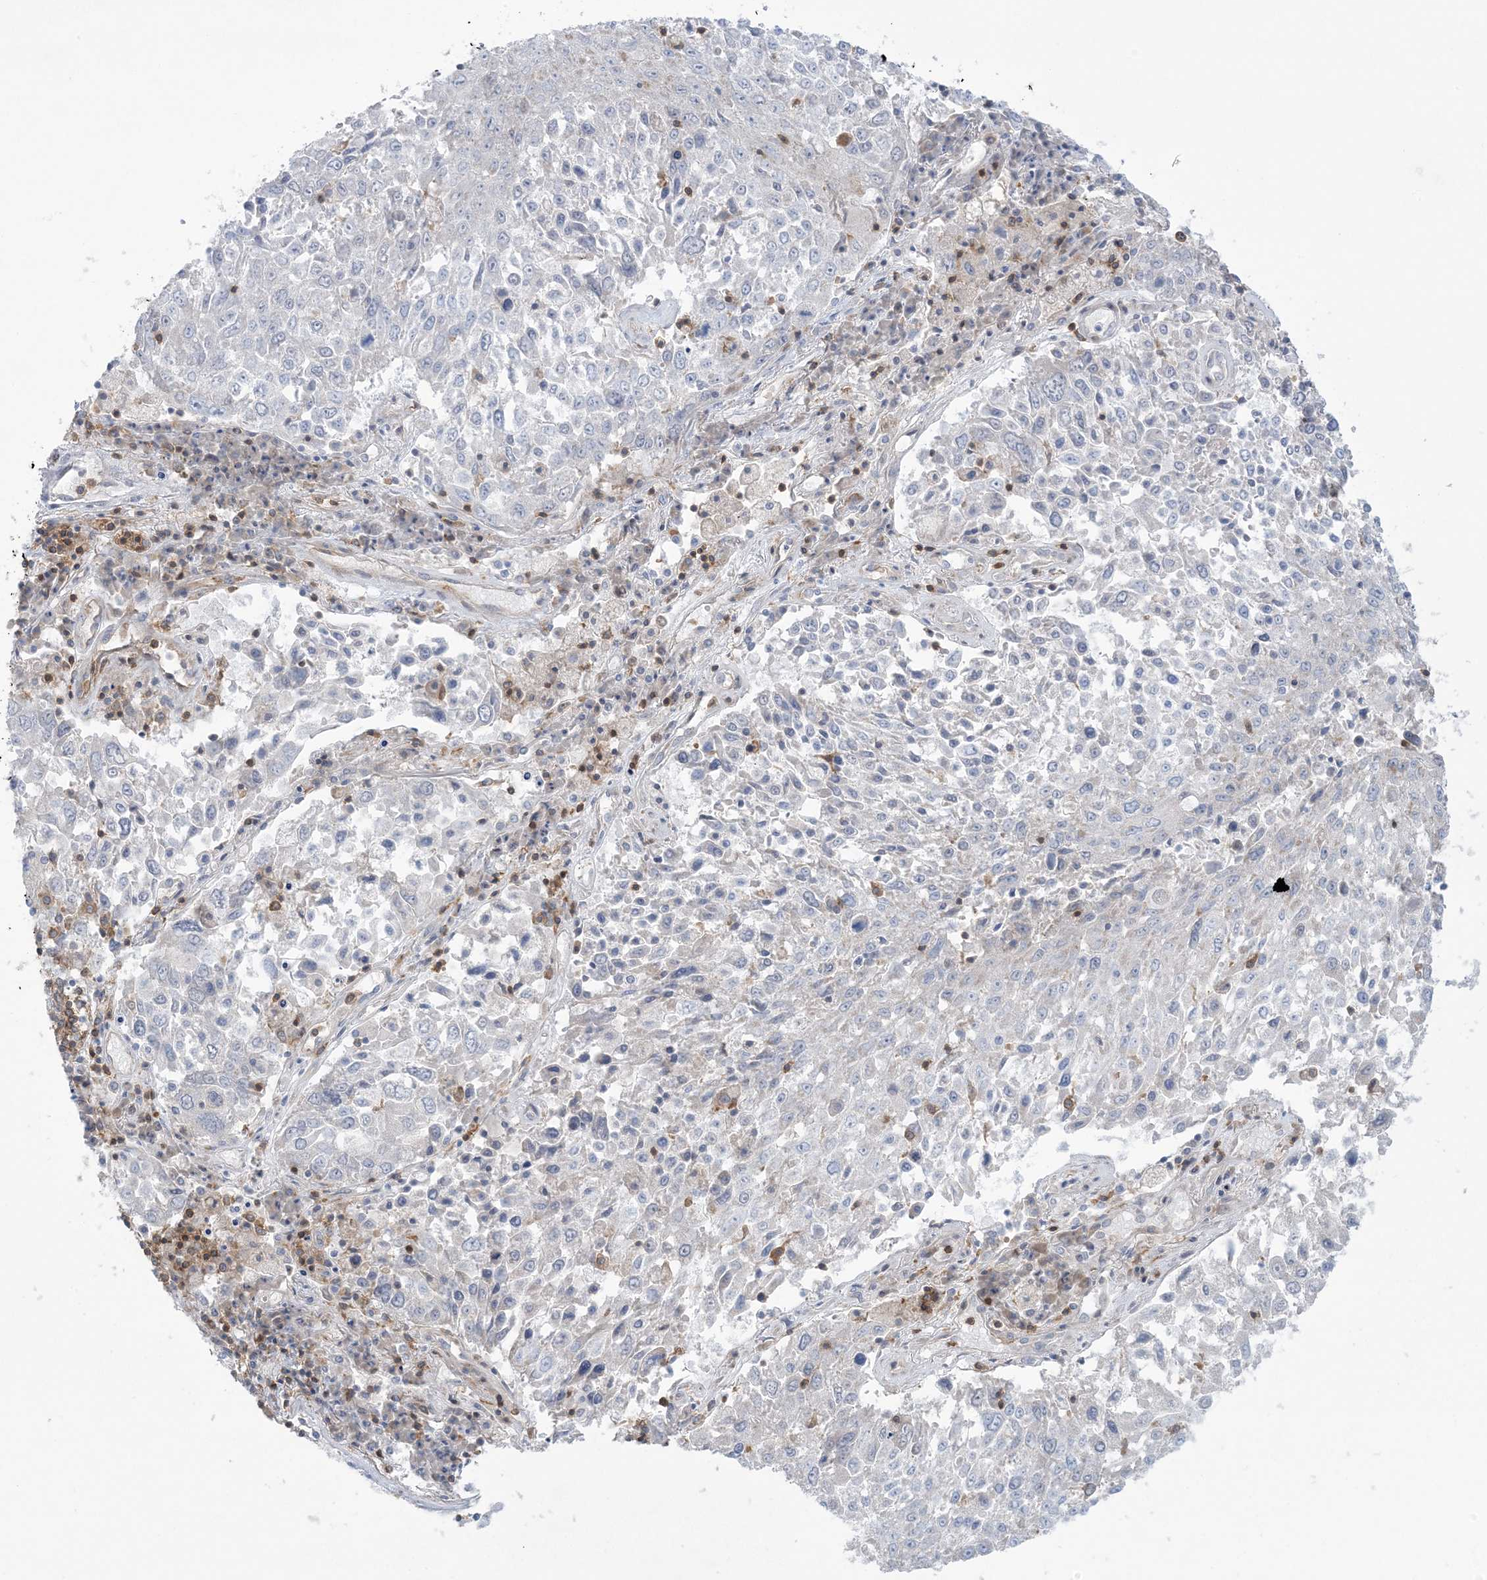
{"staining": {"intensity": "negative", "quantity": "none", "location": "none"}, "tissue": "lung cancer", "cell_type": "Tumor cells", "image_type": "cancer", "snomed": [{"axis": "morphology", "description": "Squamous cell carcinoma, NOS"}, {"axis": "topography", "description": "Lung"}], "caption": "Photomicrograph shows no significant protein positivity in tumor cells of lung cancer.", "gene": "ARHGAP30", "patient": {"sex": "male", "age": 65}}